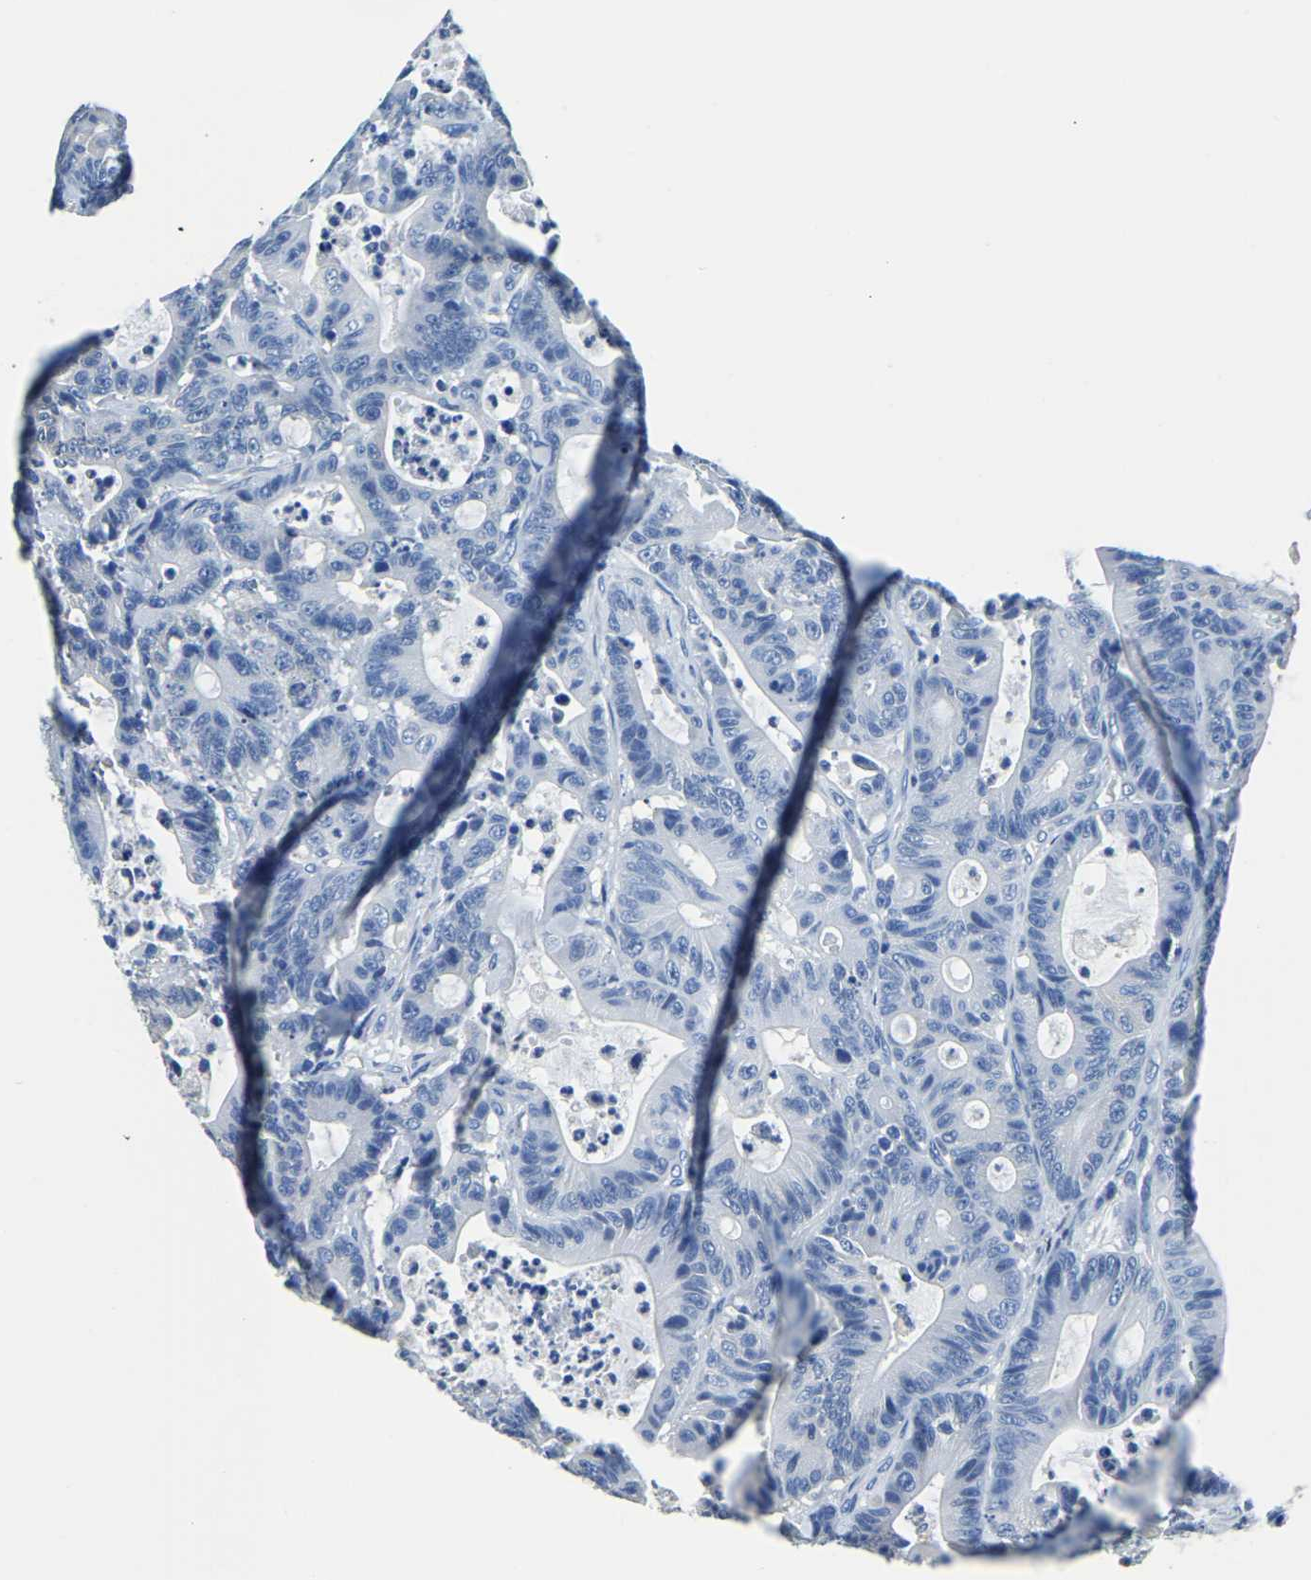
{"staining": {"intensity": "negative", "quantity": "none", "location": "none"}, "tissue": "colorectal cancer", "cell_type": "Tumor cells", "image_type": "cancer", "snomed": [{"axis": "morphology", "description": "Adenocarcinoma, NOS"}, {"axis": "topography", "description": "Colon"}], "caption": "Tumor cells show no significant expression in adenocarcinoma (colorectal).", "gene": "ZDHHC13", "patient": {"sex": "female", "age": 84}}